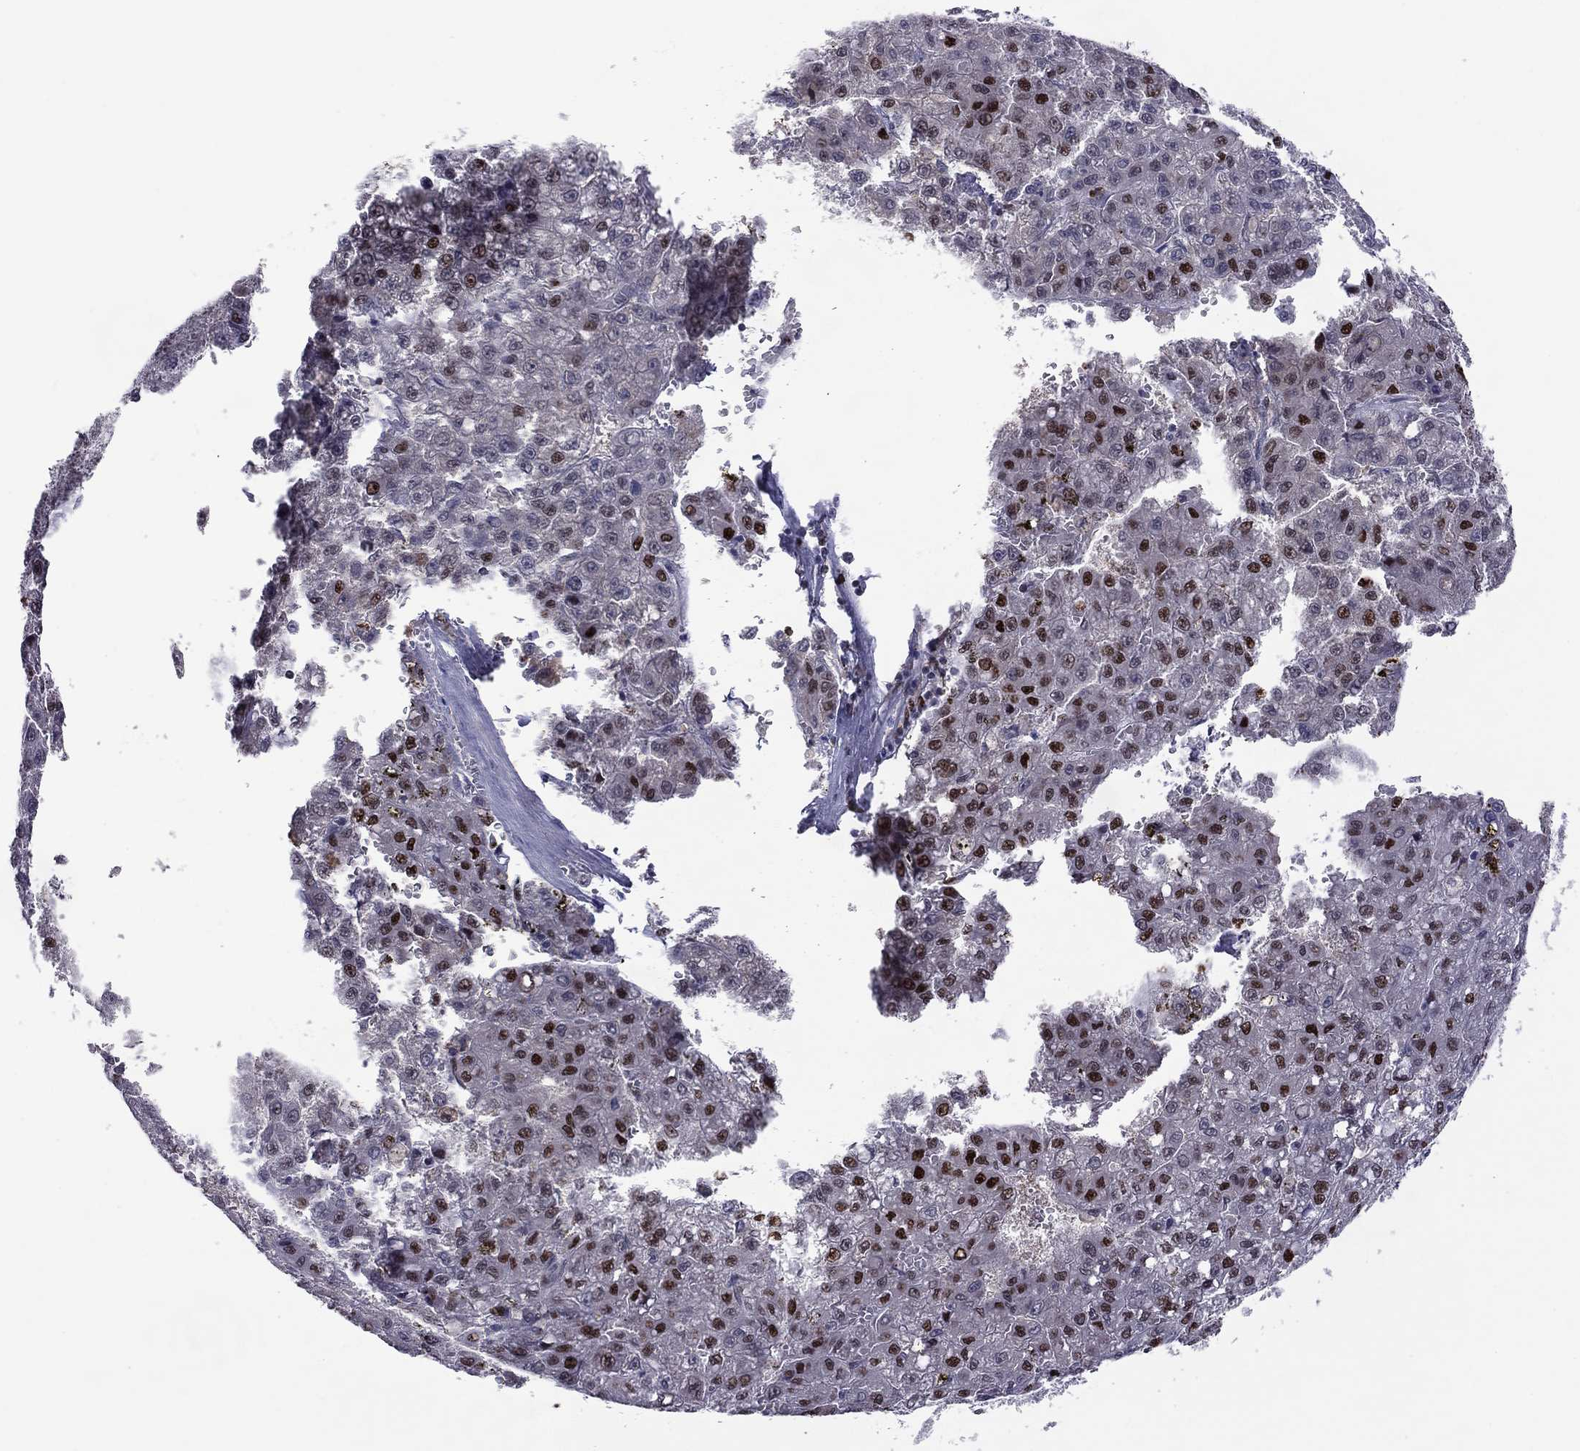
{"staining": {"intensity": "strong", "quantity": ">75%", "location": "nuclear"}, "tissue": "liver cancer", "cell_type": "Tumor cells", "image_type": "cancer", "snomed": [{"axis": "morphology", "description": "Carcinoma, Hepatocellular, NOS"}, {"axis": "topography", "description": "Liver"}], "caption": "Protein expression analysis of liver cancer demonstrates strong nuclear expression in approximately >75% of tumor cells. The staining is performed using DAB (3,3'-diaminobenzidine) brown chromogen to label protein expression. The nuclei are counter-stained blue using hematoxylin.", "gene": "PCGF3", "patient": {"sex": "male", "age": 70}}